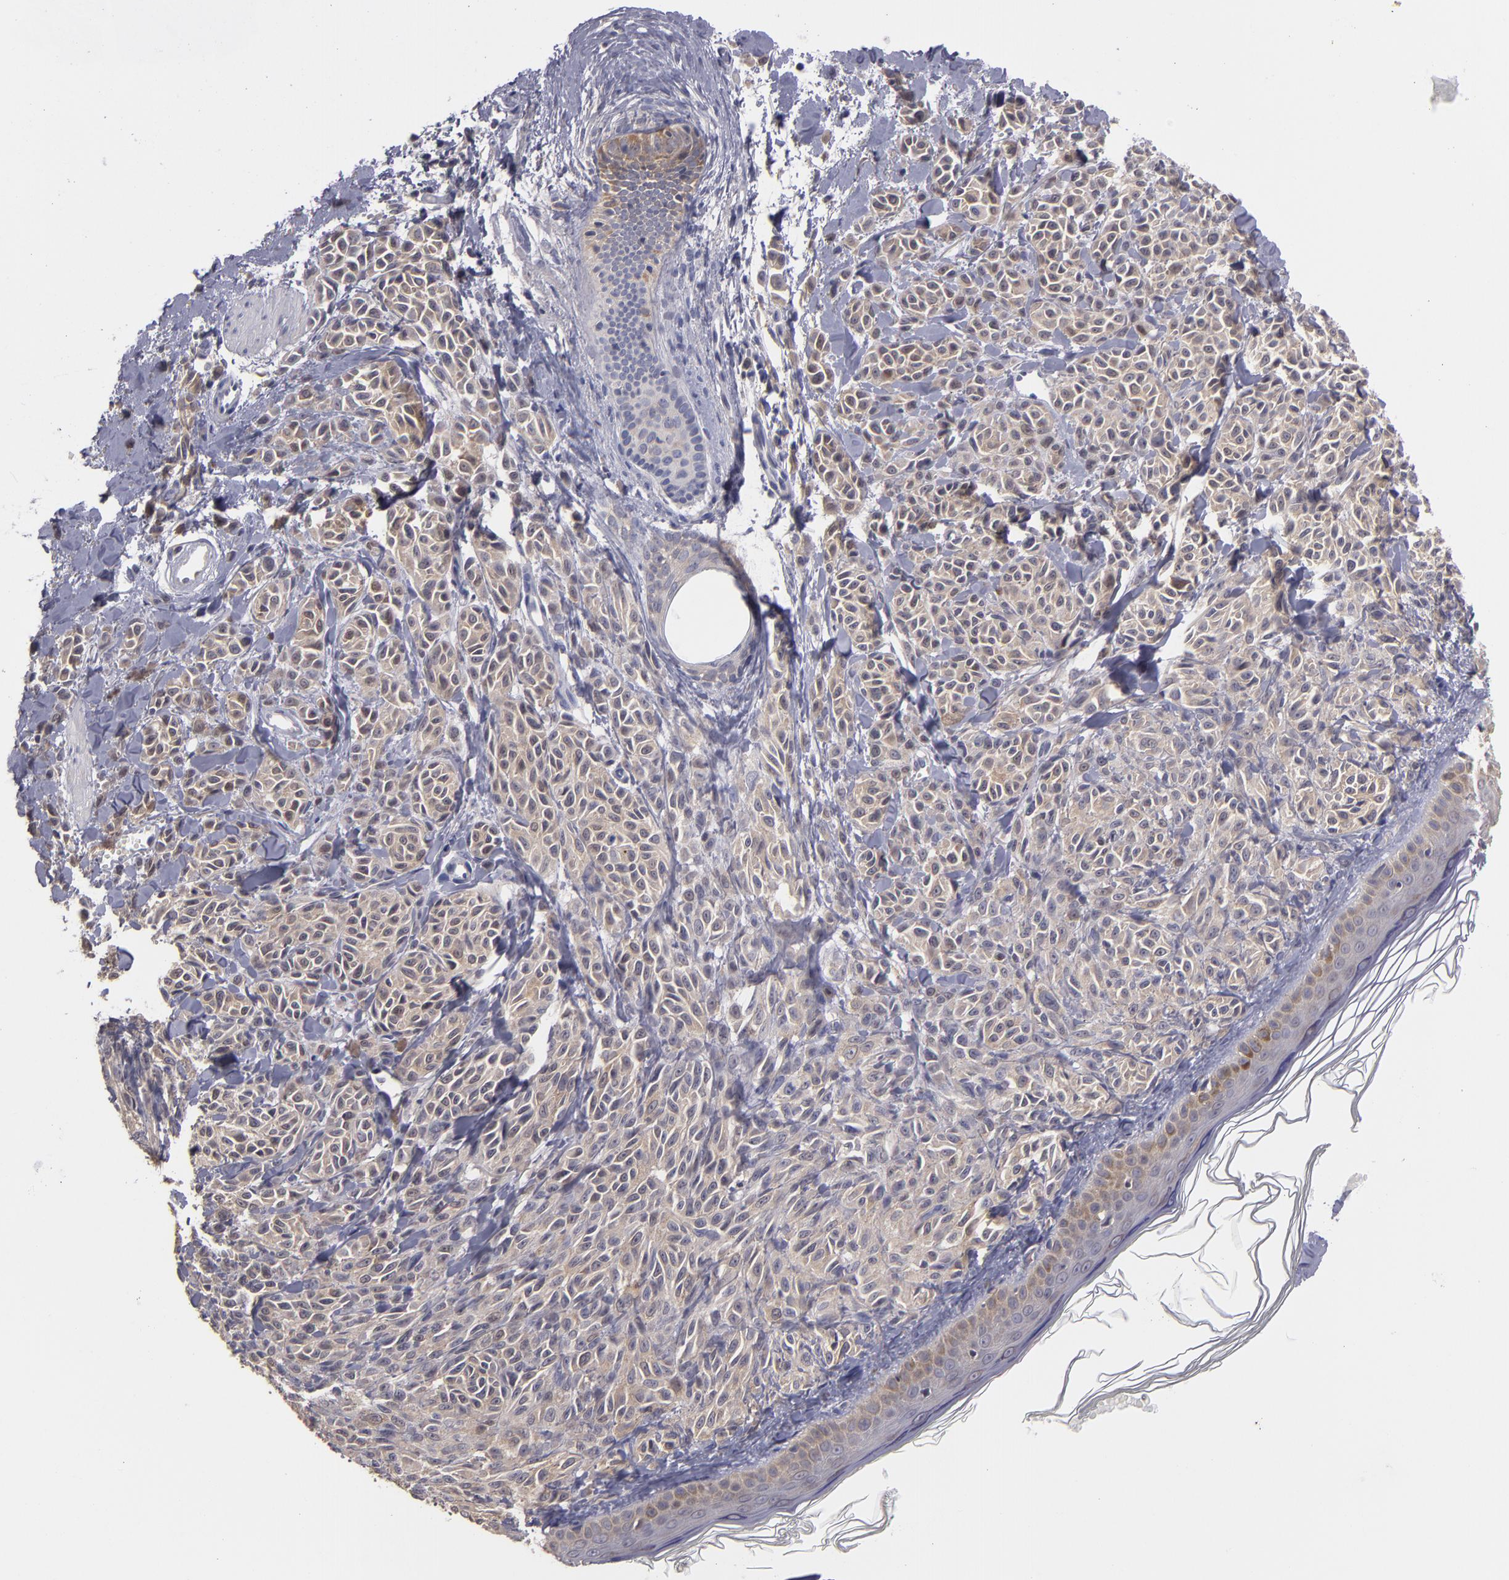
{"staining": {"intensity": "moderate", "quantity": ">75%", "location": "cytoplasmic/membranous"}, "tissue": "melanoma", "cell_type": "Tumor cells", "image_type": "cancer", "snomed": [{"axis": "morphology", "description": "Malignant melanoma, NOS"}, {"axis": "topography", "description": "Skin"}], "caption": "Protein staining displays moderate cytoplasmic/membranous expression in about >75% of tumor cells in melanoma. (Stains: DAB in brown, nuclei in blue, Microscopy: brightfield microscopy at high magnification).", "gene": "MTHFD1", "patient": {"sex": "female", "age": 73}}